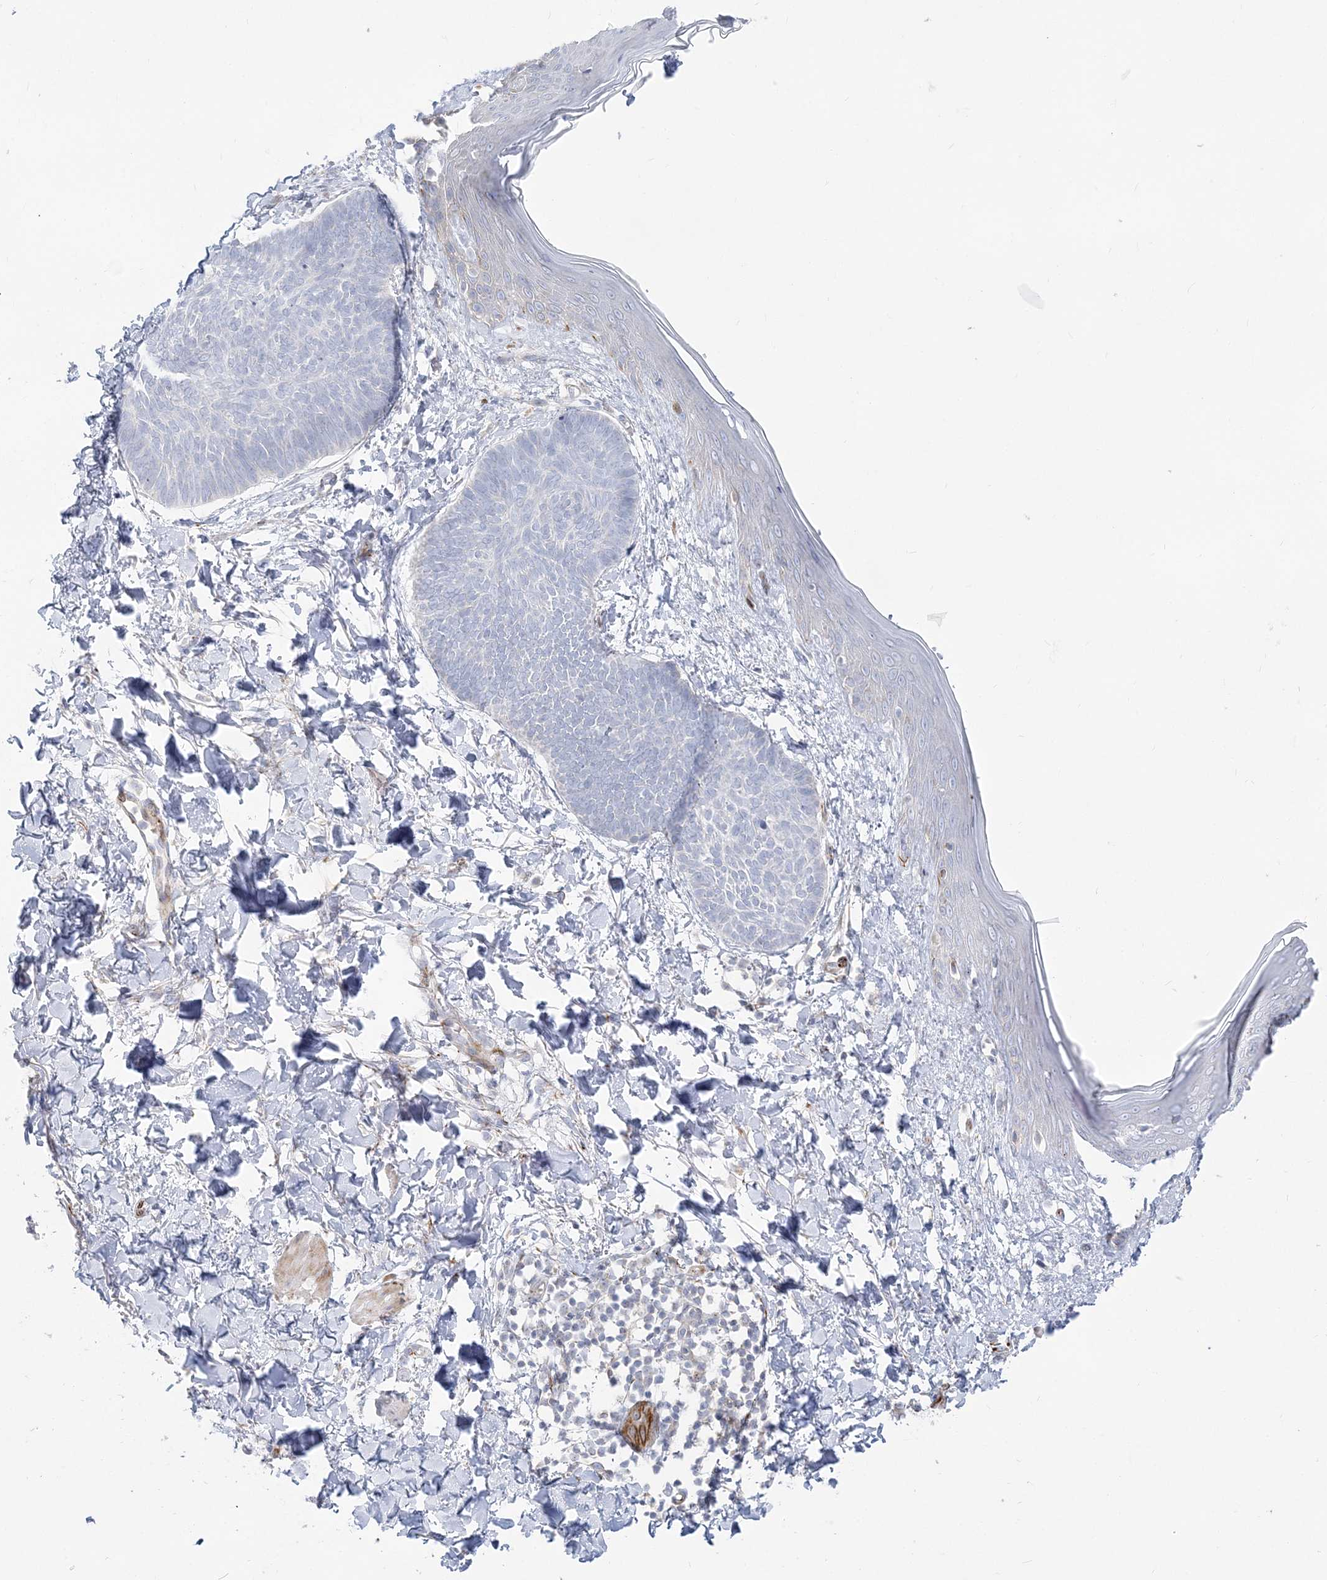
{"staining": {"intensity": "negative", "quantity": "none", "location": "none"}, "tissue": "skin cancer", "cell_type": "Tumor cells", "image_type": "cancer", "snomed": [{"axis": "morphology", "description": "Normal tissue, NOS"}, {"axis": "morphology", "description": "Basal cell carcinoma"}, {"axis": "topography", "description": "Skin"}], "caption": "The micrograph displays no staining of tumor cells in skin basal cell carcinoma.", "gene": "GPAT2", "patient": {"sex": "male", "age": 50}}